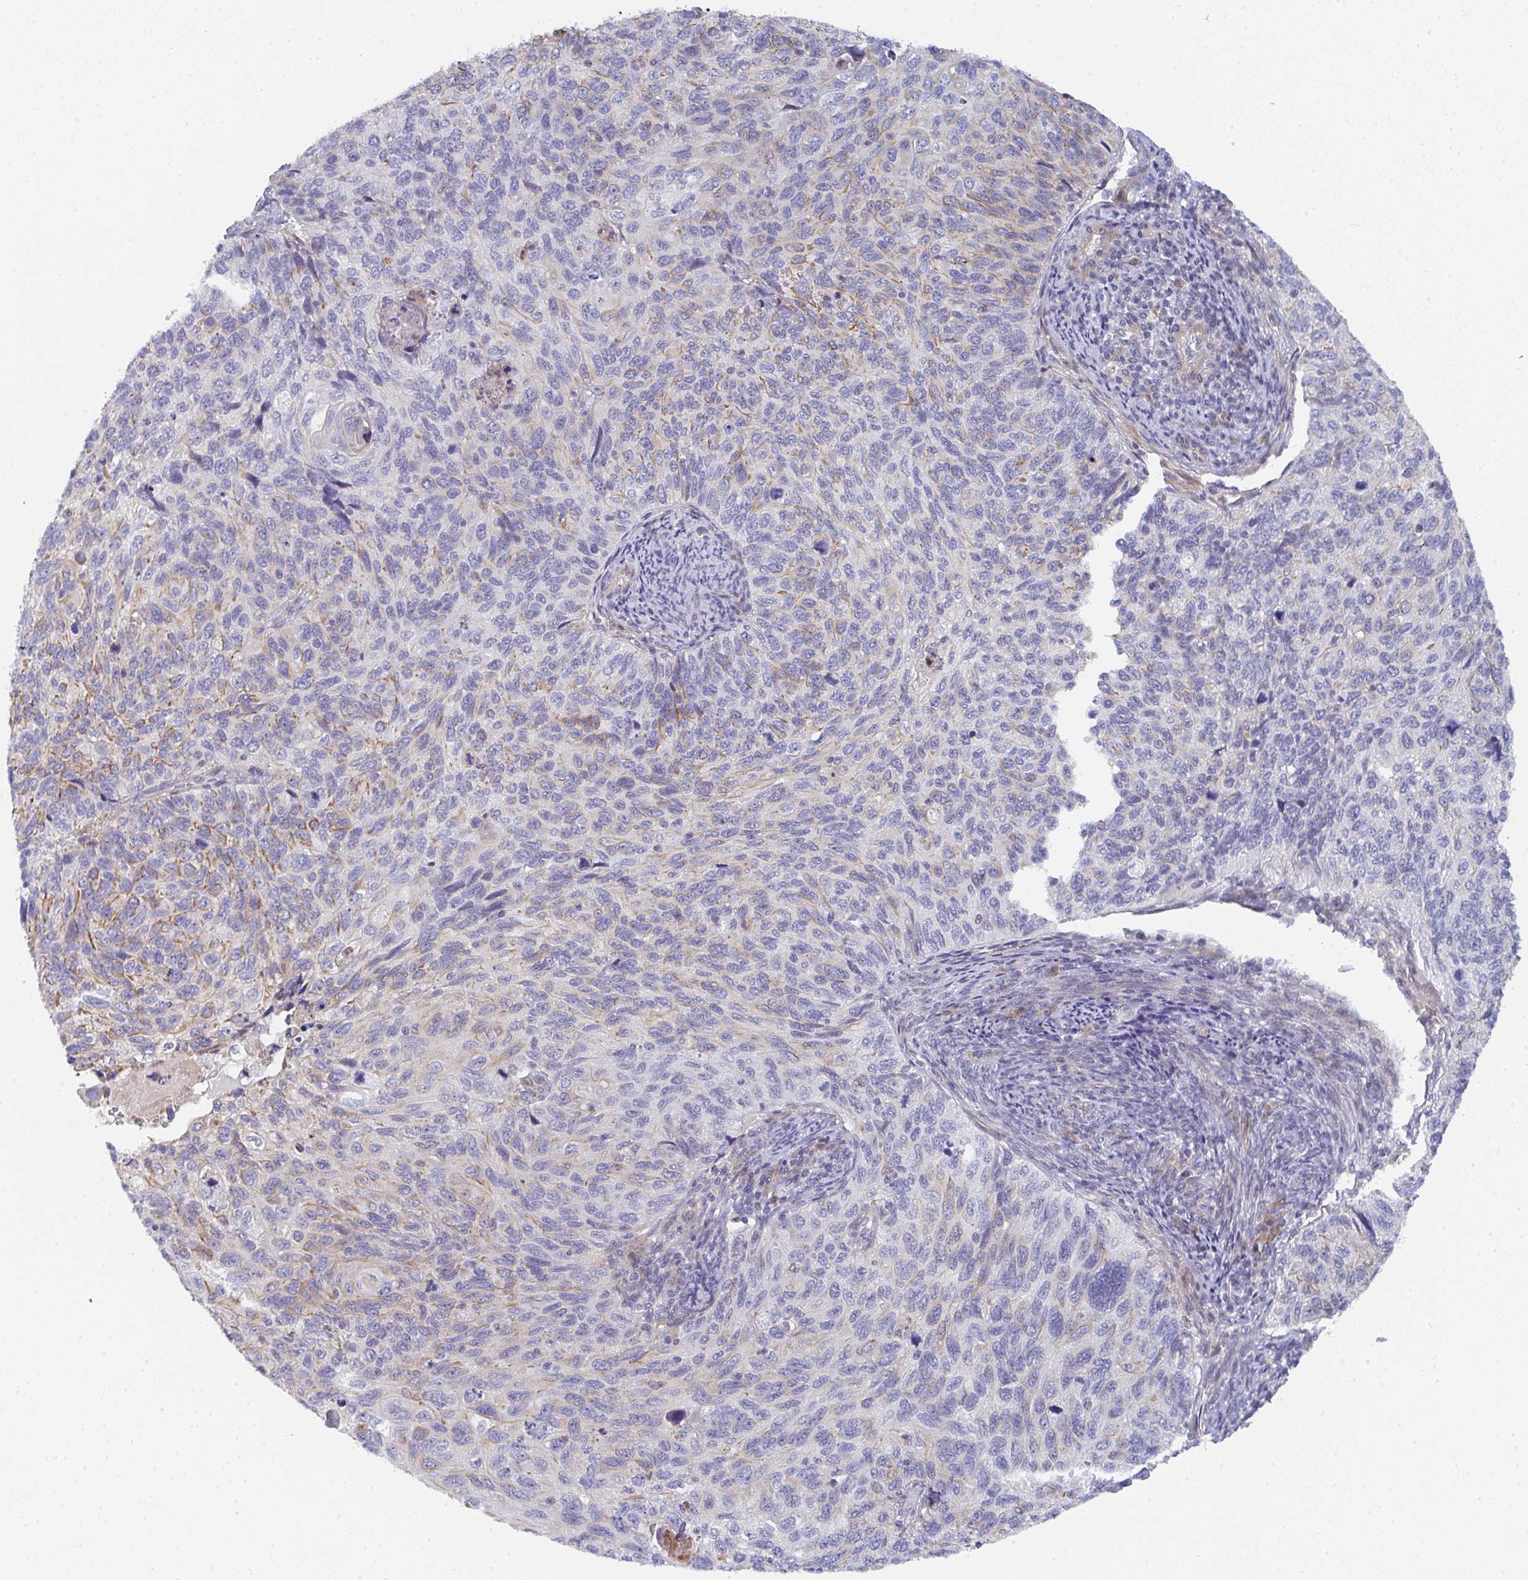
{"staining": {"intensity": "weak", "quantity": "<25%", "location": "cytoplasmic/membranous"}, "tissue": "cervical cancer", "cell_type": "Tumor cells", "image_type": "cancer", "snomed": [{"axis": "morphology", "description": "Squamous cell carcinoma, NOS"}, {"axis": "topography", "description": "Cervix"}], "caption": "The micrograph displays no significant positivity in tumor cells of cervical cancer.", "gene": "KLHL33", "patient": {"sex": "female", "age": 70}}